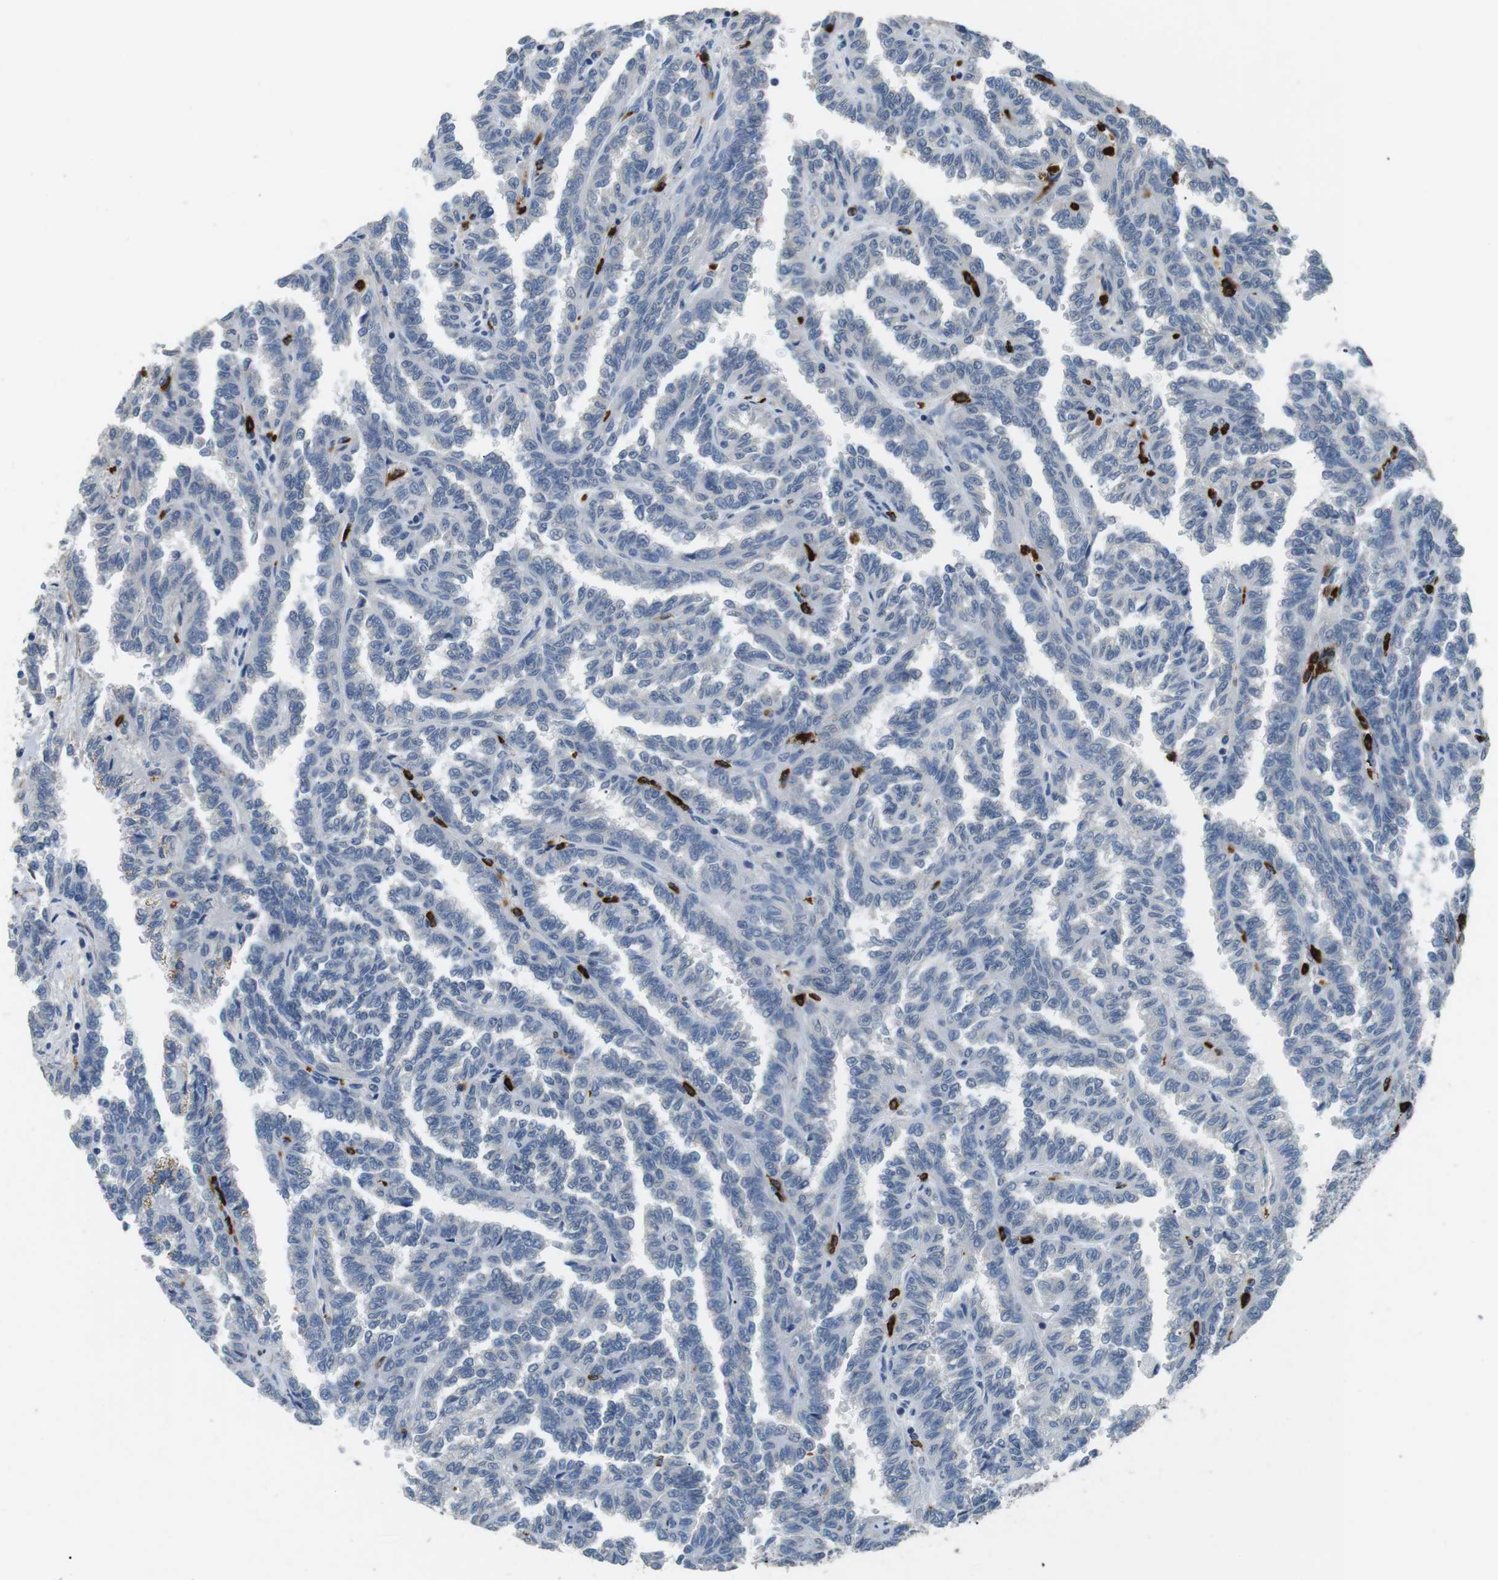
{"staining": {"intensity": "negative", "quantity": "none", "location": "none"}, "tissue": "renal cancer", "cell_type": "Tumor cells", "image_type": "cancer", "snomed": [{"axis": "morphology", "description": "Inflammation, NOS"}, {"axis": "morphology", "description": "Adenocarcinoma, NOS"}, {"axis": "topography", "description": "Kidney"}], "caption": "High power microscopy histopathology image of an IHC photomicrograph of adenocarcinoma (renal), revealing no significant positivity in tumor cells. (DAB immunohistochemistry (IHC) visualized using brightfield microscopy, high magnification).", "gene": "GZMM", "patient": {"sex": "male", "age": 68}}